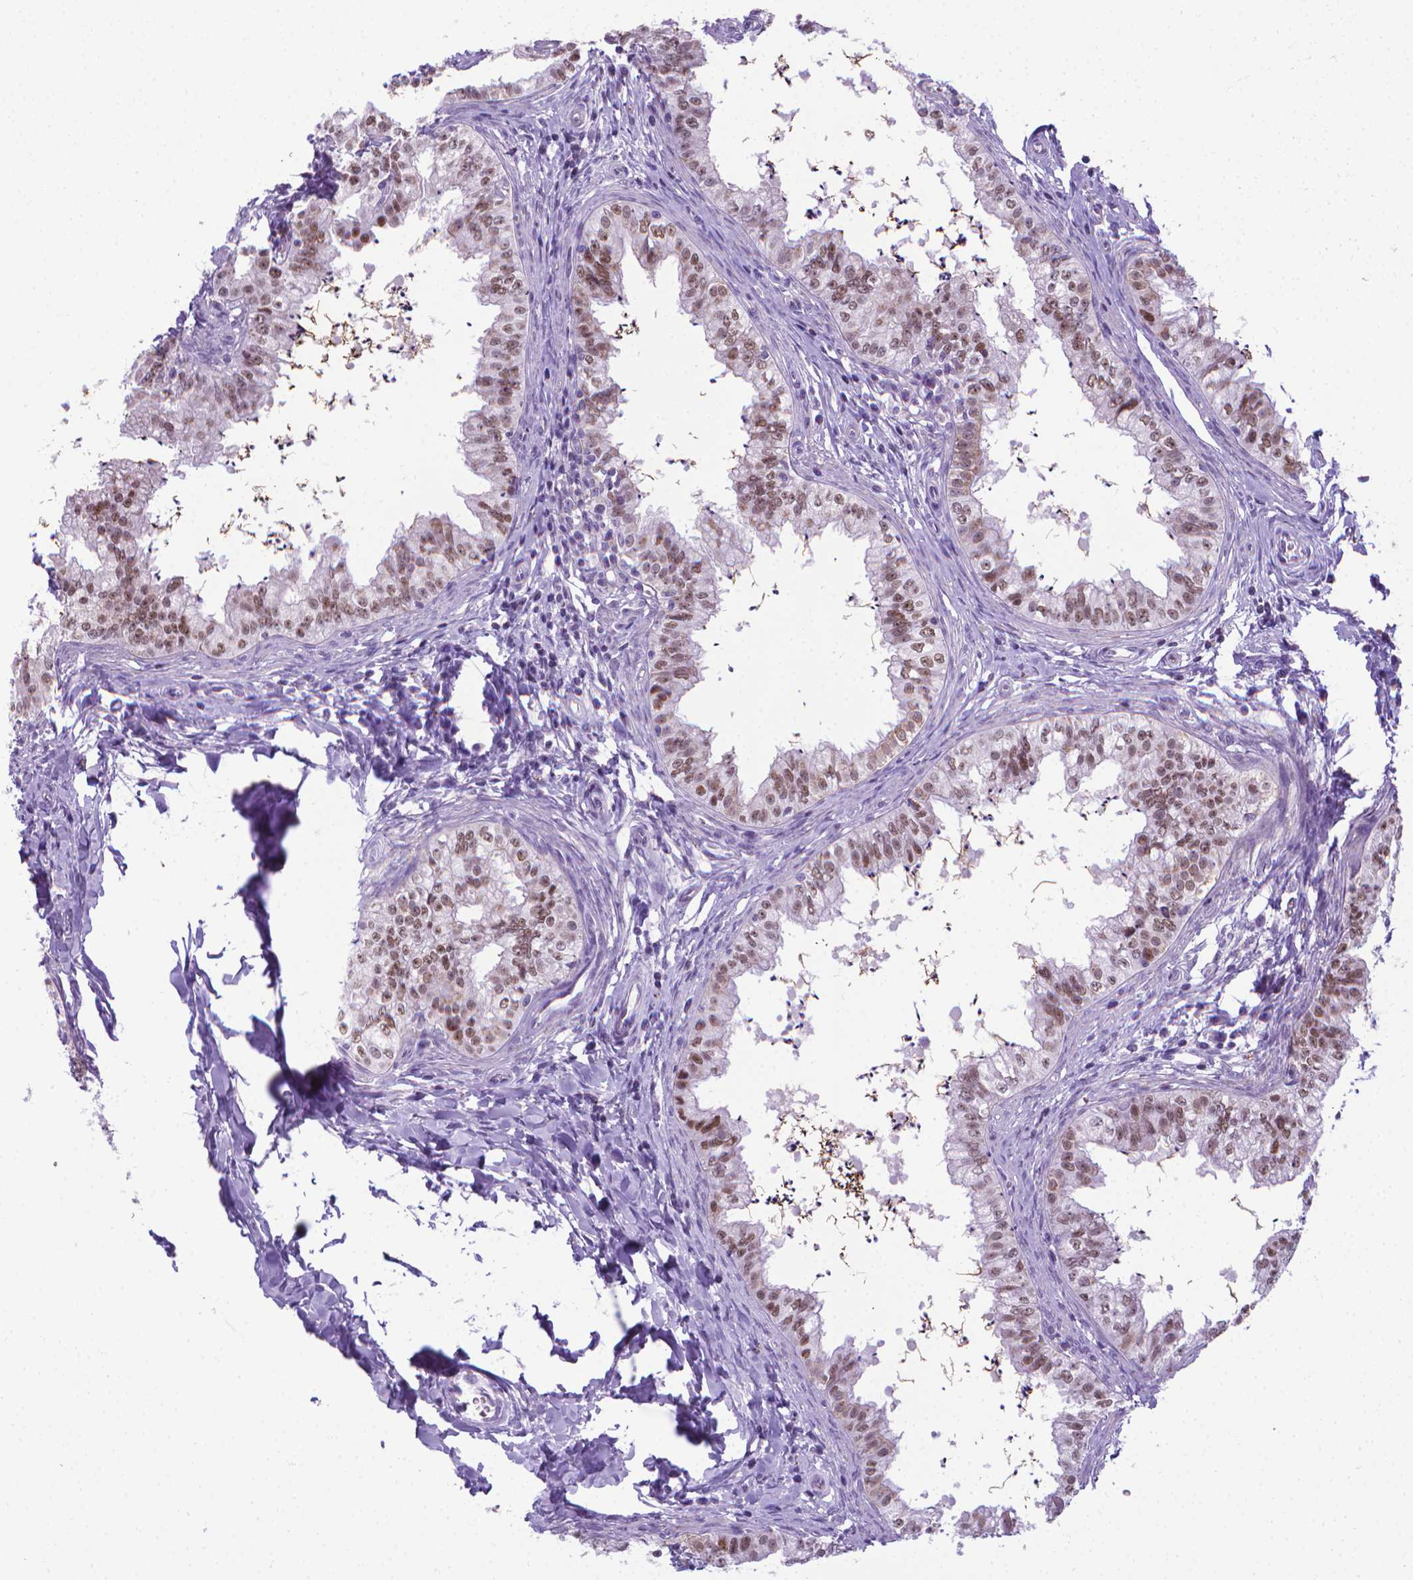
{"staining": {"intensity": "moderate", "quantity": ">75%", "location": "nuclear"}, "tissue": "epididymis", "cell_type": "Glandular cells", "image_type": "normal", "snomed": [{"axis": "morphology", "description": "Normal tissue, NOS"}, {"axis": "topography", "description": "Epididymis"}], "caption": "A high-resolution photomicrograph shows IHC staining of normal epididymis, which reveals moderate nuclear expression in about >75% of glandular cells. The staining is performed using DAB brown chromogen to label protein expression. The nuclei are counter-stained blue using hematoxylin.", "gene": "POU3F3", "patient": {"sex": "male", "age": 24}}